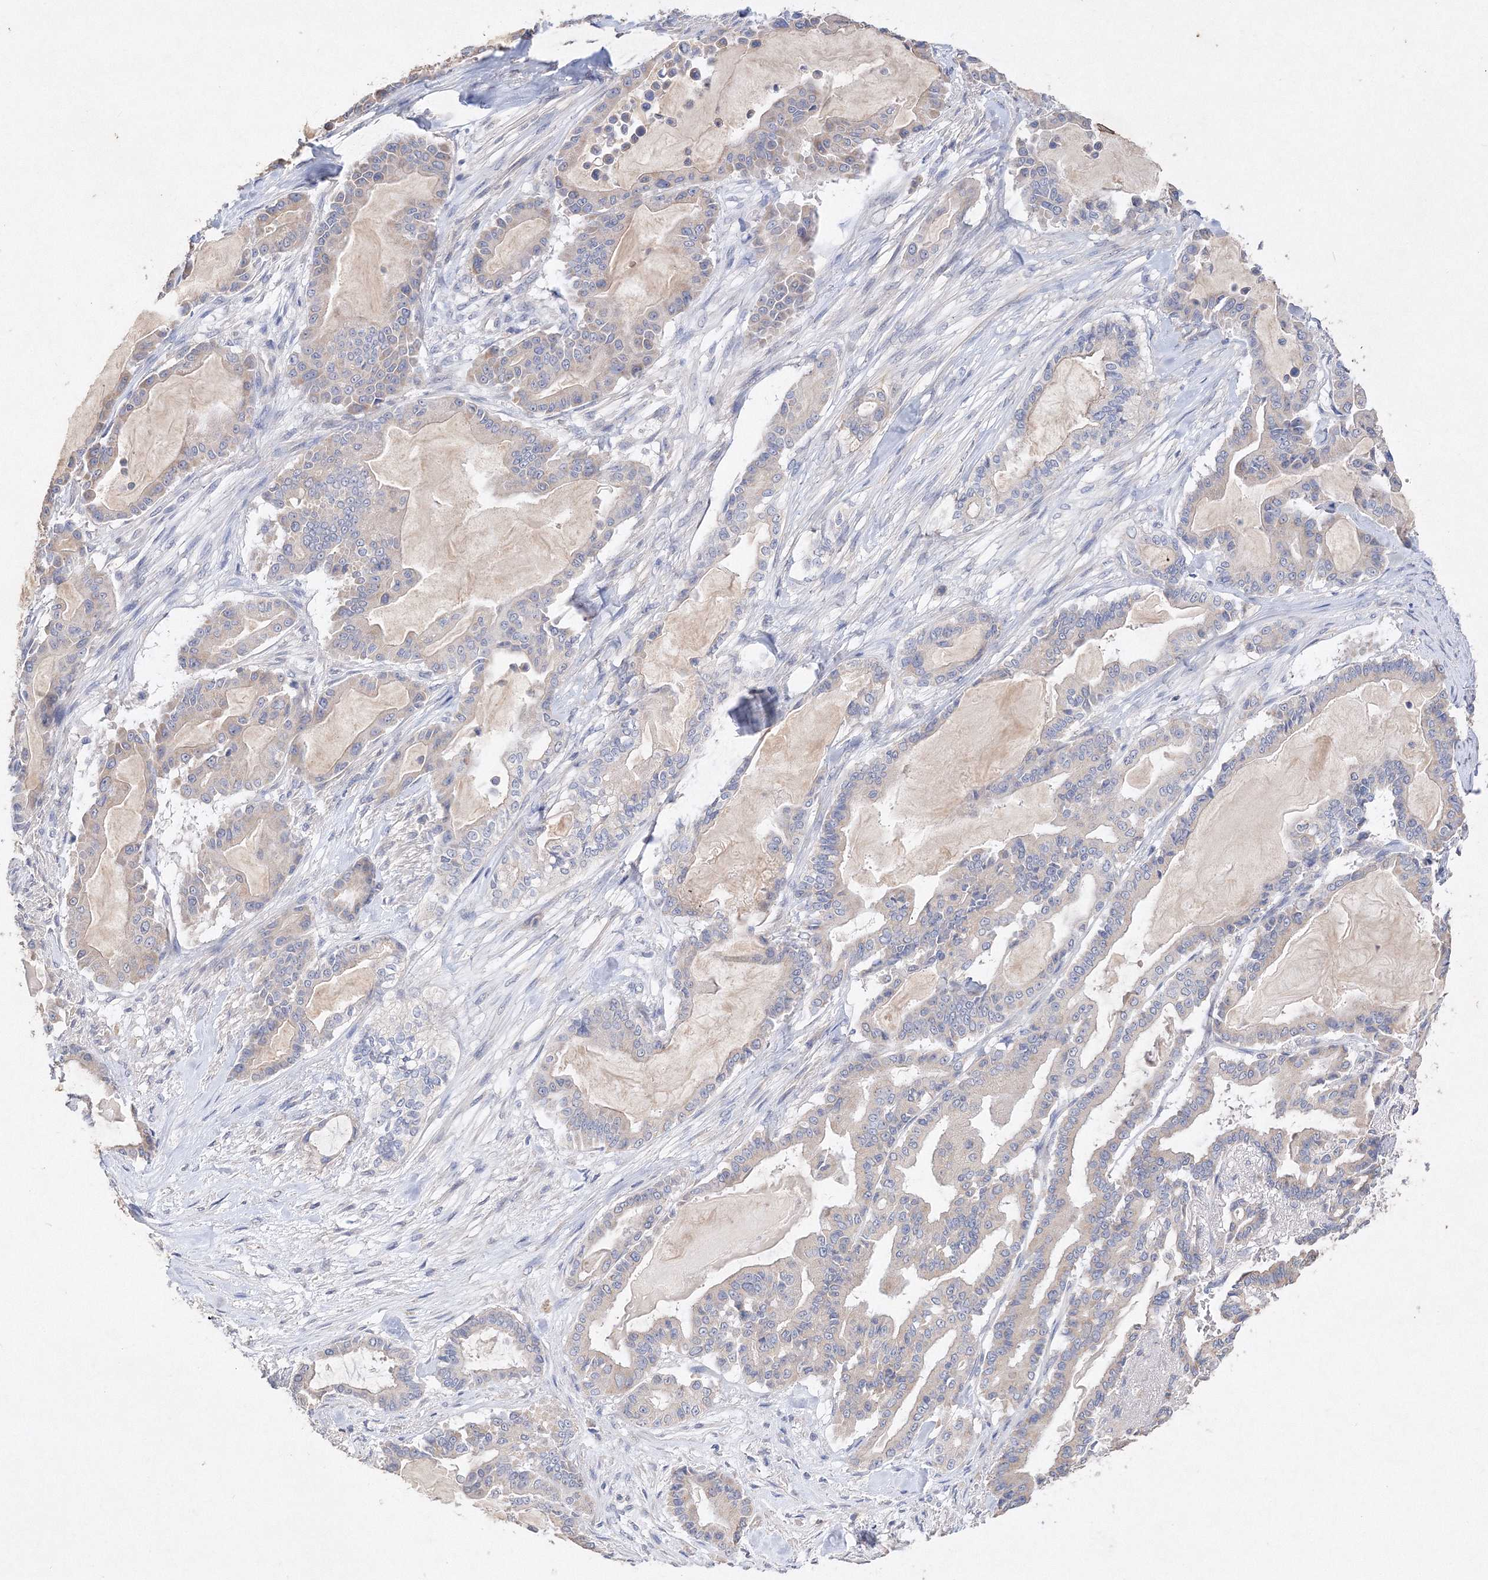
{"staining": {"intensity": "weak", "quantity": "<25%", "location": "cytoplasmic/membranous"}, "tissue": "pancreatic cancer", "cell_type": "Tumor cells", "image_type": "cancer", "snomed": [{"axis": "morphology", "description": "Adenocarcinoma, NOS"}, {"axis": "topography", "description": "Pancreas"}], "caption": "This is an immunohistochemistry micrograph of human pancreatic cancer. There is no expression in tumor cells.", "gene": "GLS", "patient": {"sex": "male", "age": 63}}